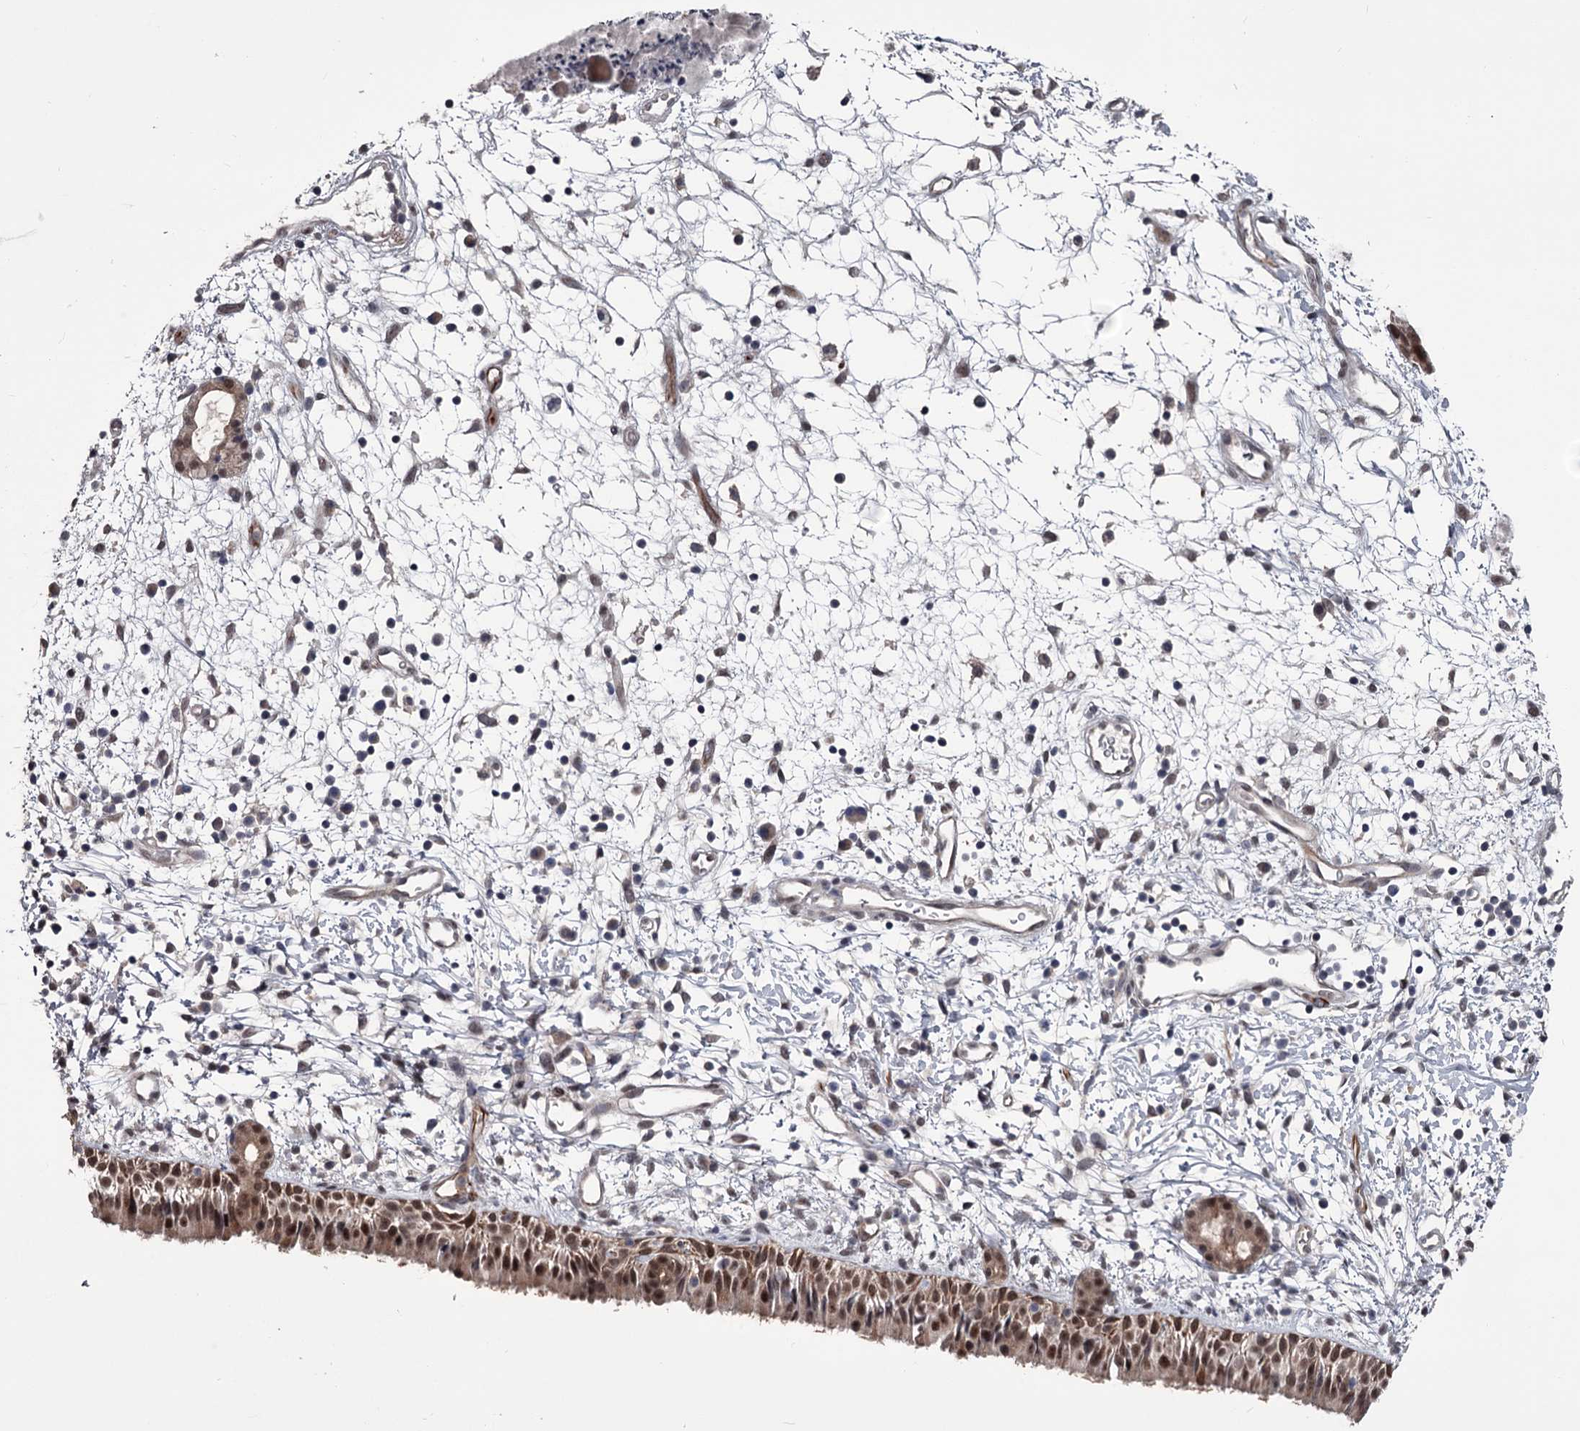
{"staining": {"intensity": "moderate", "quantity": ">75%", "location": "cytoplasmic/membranous,nuclear"}, "tissue": "nasopharynx", "cell_type": "Respiratory epithelial cells", "image_type": "normal", "snomed": [{"axis": "morphology", "description": "Normal tissue, NOS"}, {"axis": "topography", "description": "Nasopharynx"}], "caption": "Protein staining of unremarkable nasopharynx displays moderate cytoplasmic/membranous,nuclear positivity in approximately >75% of respiratory epithelial cells. The protein is shown in brown color, while the nuclei are stained blue.", "gene": "PRPF40B", "patient": {"sex": "male", "age": 22}}